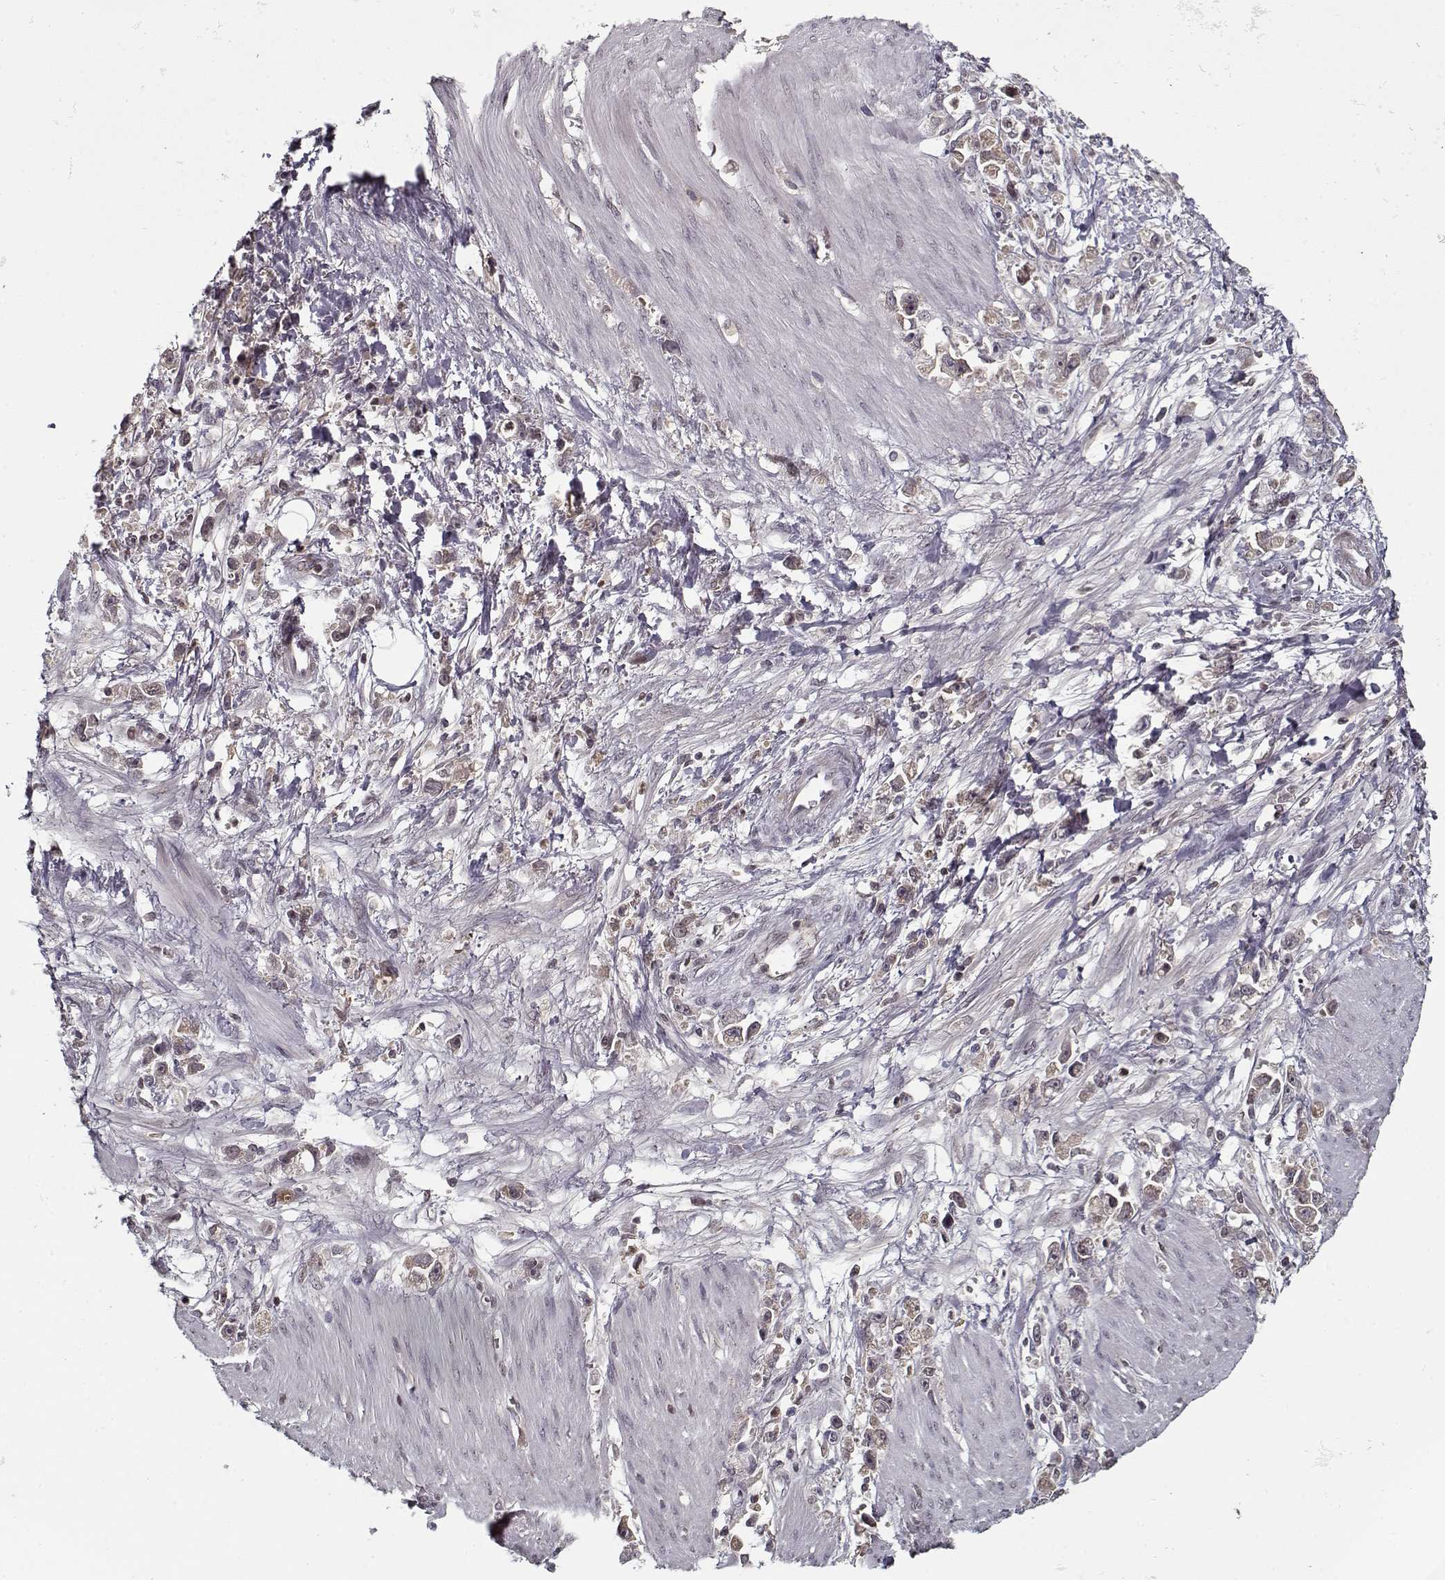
{"staining": {"intensity": "weak", "quantity": "<25%", "location": "cytoplasmic/membranous,nuclear"}, "tissue": "stomach cancer", "cell_type": "Tumor cells", "image_type": "cancer", "snomed": [{"axis": "morphology", "description": "Adenocarcinoma, NOS"}, {"axis": "topography", "description": "Stomach"}], "caption": "DAB immunohistochemical staining of human stomach cancer demonstrates no significant positivity in tumor cells.", "gene": "AFM", "patient": {"sex": "female", "age": 59}}